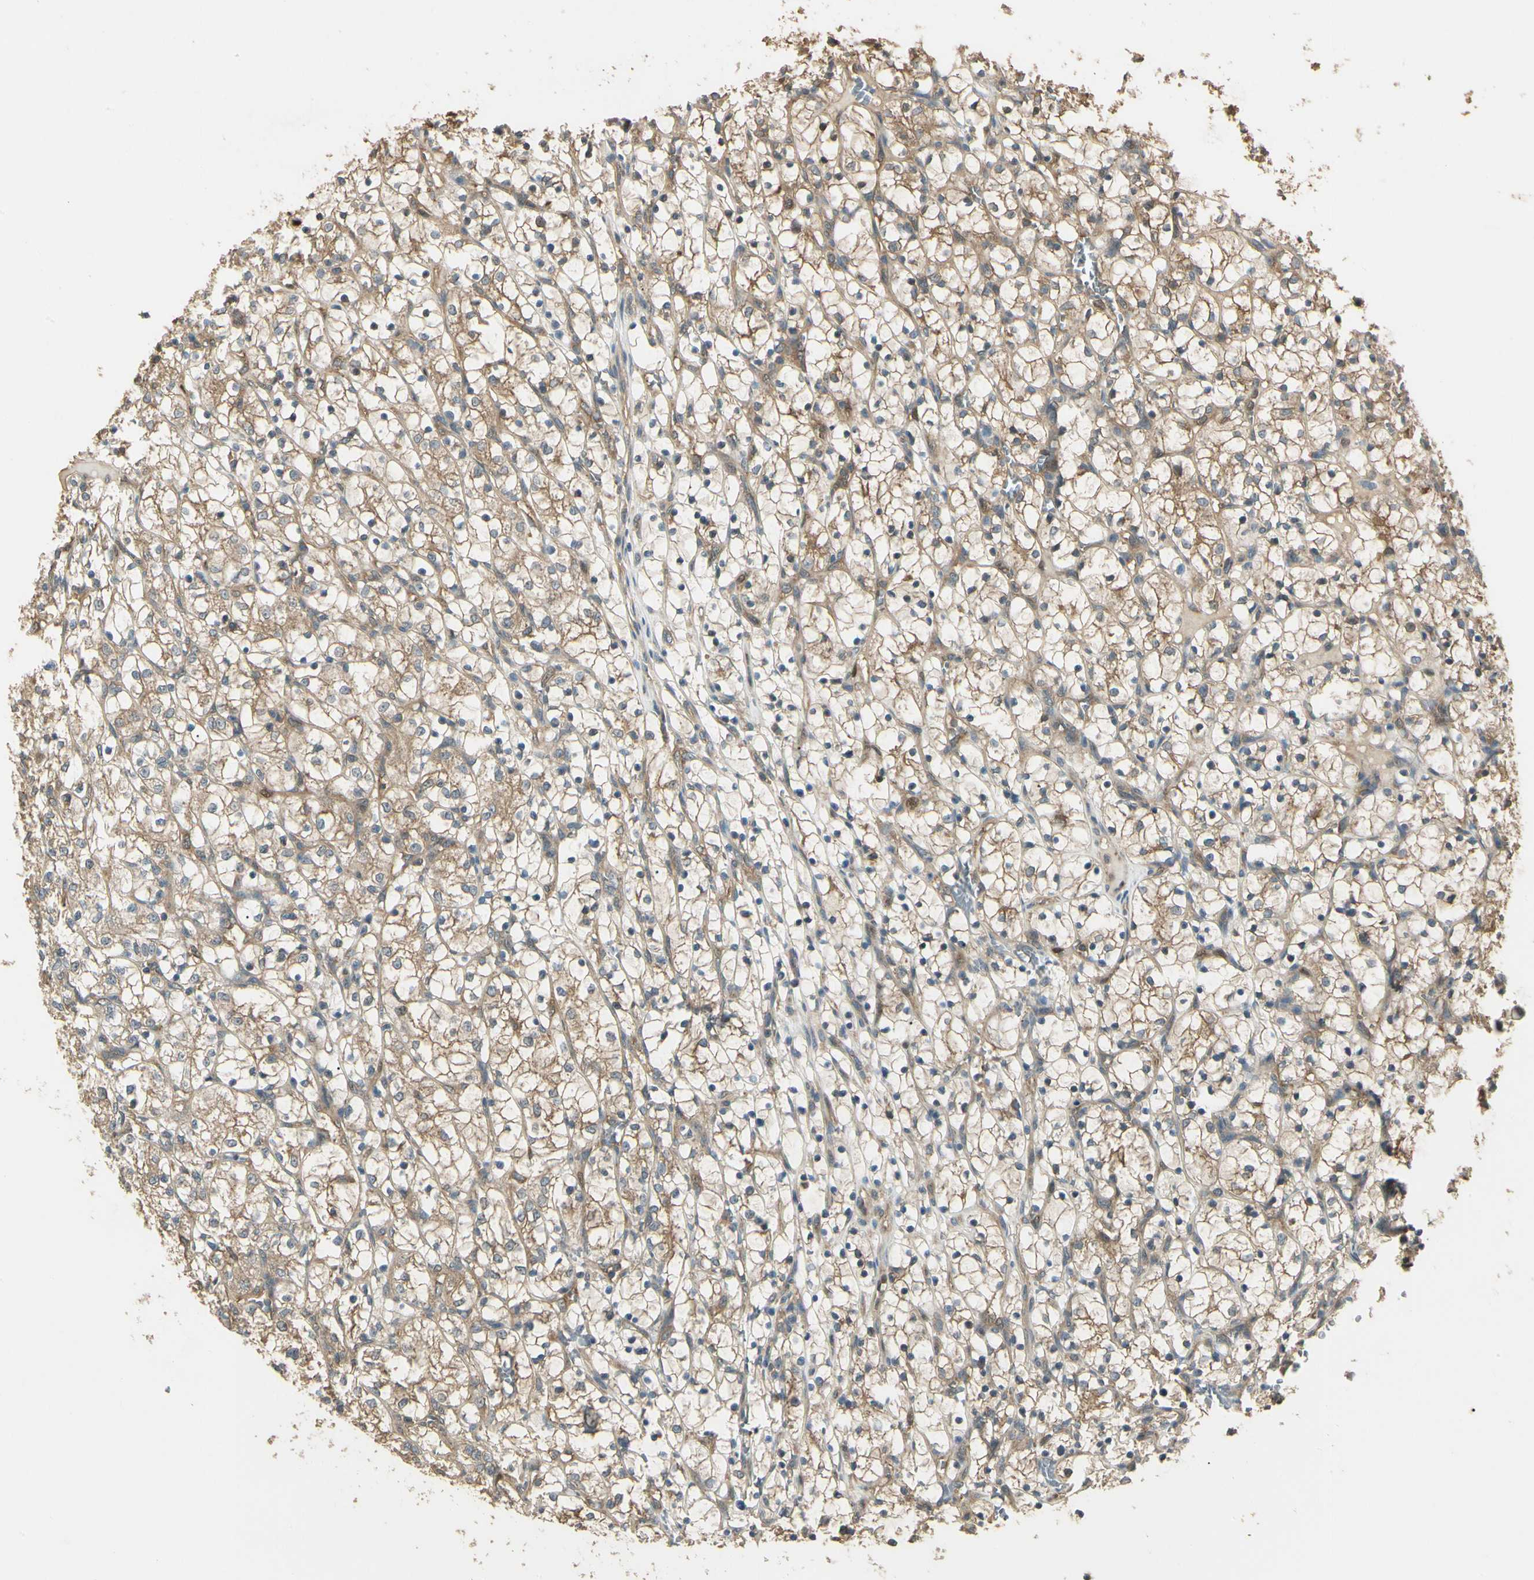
{"staining": {"intensity": "moderate", "quantity": "25%-75%", "location": "cytoplasmic/membranous"}, "tissue": "renal cancer", "cell_type": "Tumor cells", "image_type": "cancer", "snomed": [{"axis": "morphology", "description": "Adenocarcinoma, NOS"}, {"axis": "topography", "description": "Kidney"}], "caption": "The photomicrograph shows a brown stain indicating the presence of a protein in the cytoplasmic/membranous of tumor cells in renal cancer (adenocarcinoma).", "gene": "CCT7", "patient": {"sex": "female", "age": 69}}